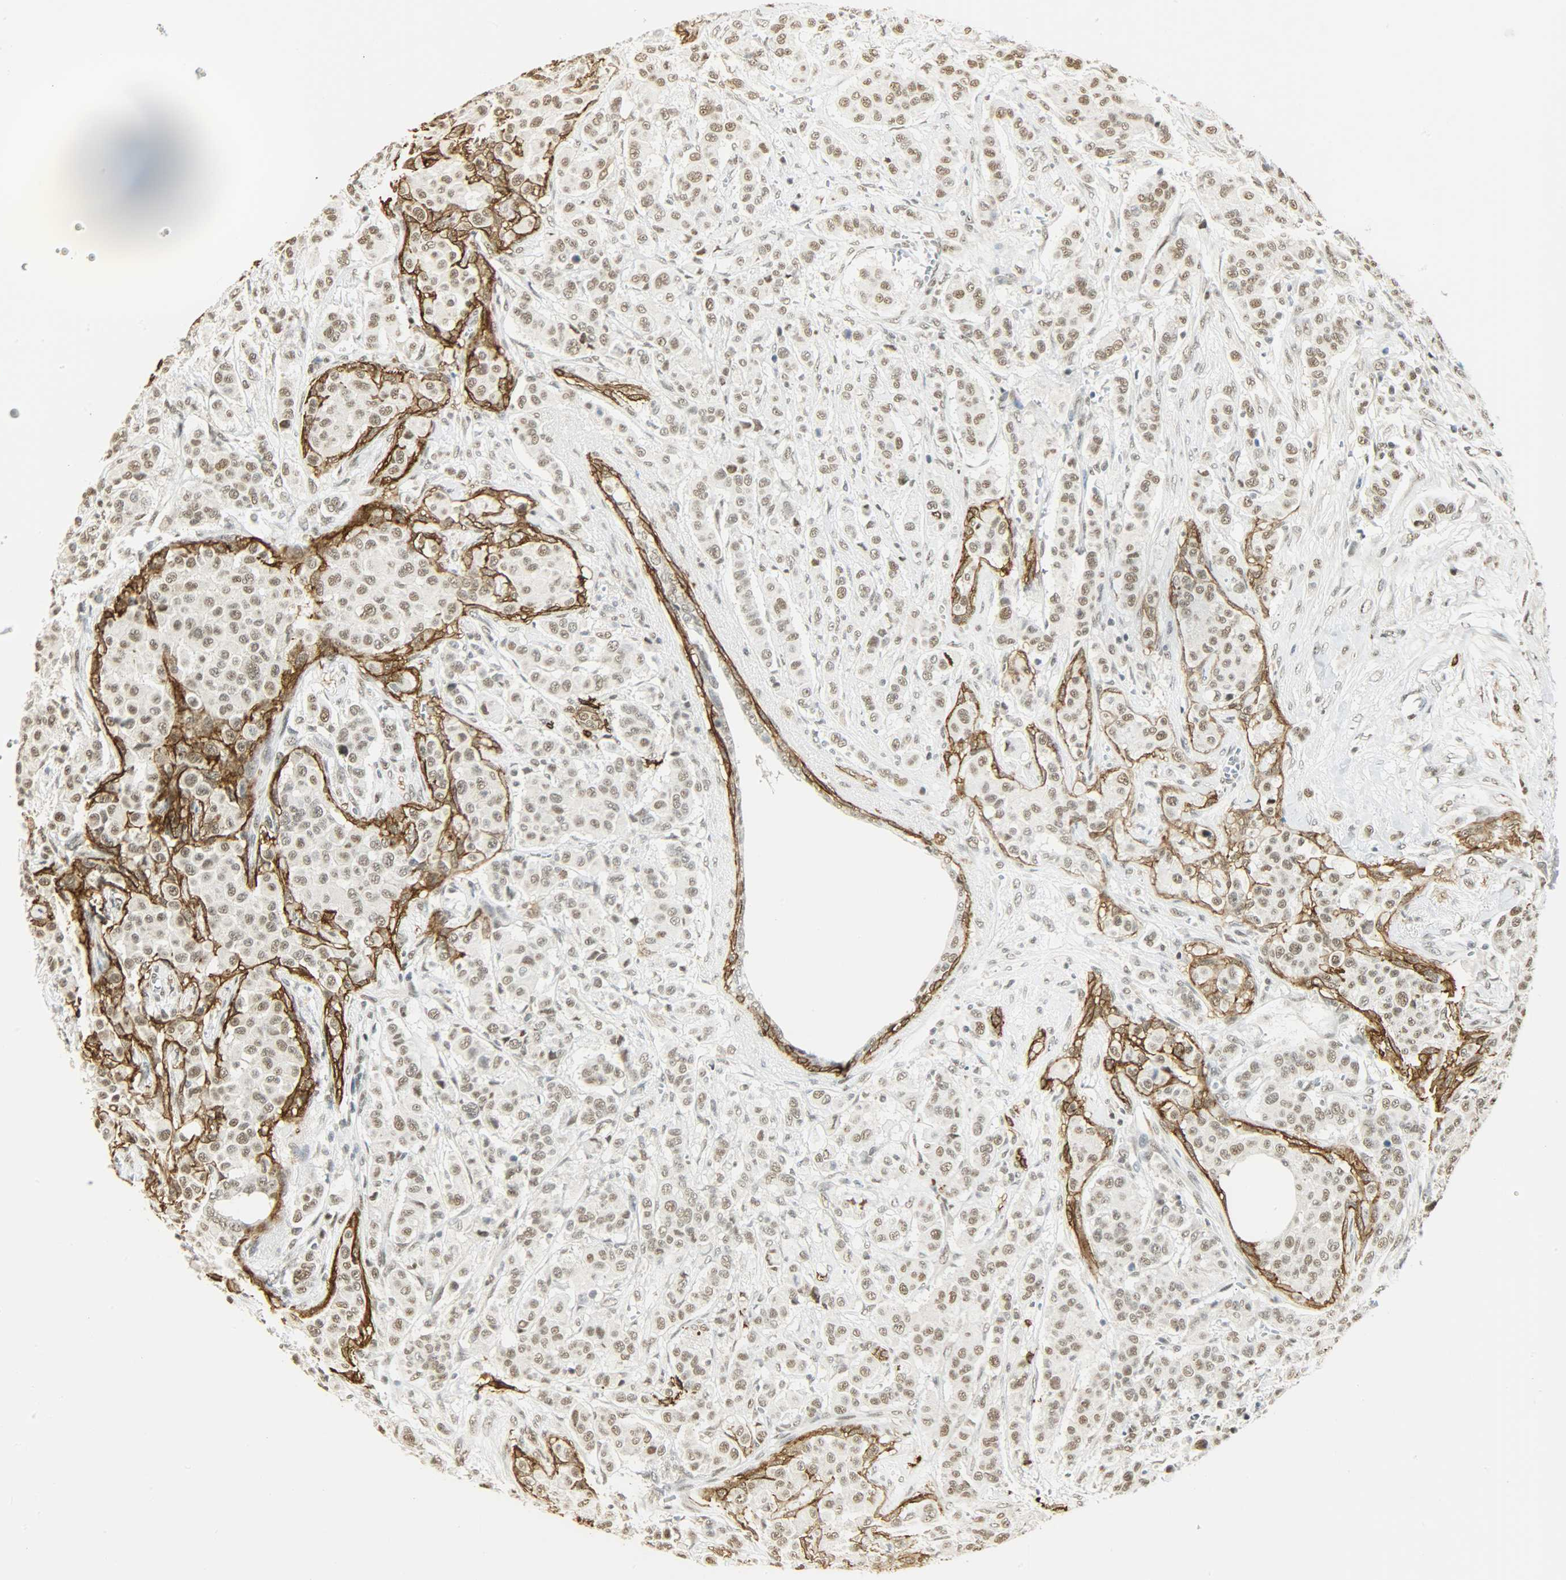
{"staining": {"intensity": "moderate", "quantity": ">75%", "location": "cytoplasmic/membranous,nuclear"}, "tissue": "breast cancer", "cell_type": "Tumor cells", "image_type": "cancer", "snomed": [{"axis": "morphology", "description": "Duct carcinoma"}, {"axis": "topography", "description": "Breast"}], "caption": "Immunohistochemistry (IHC) image of breast cancer stained for a protein (brown), which displays medium levels of moderate cytoplasmic/membranous and nuclear positivity in approximately >75% of tumor cells.", "gene": "NGFR", "patient": {"sex": "female", "age": 40}}